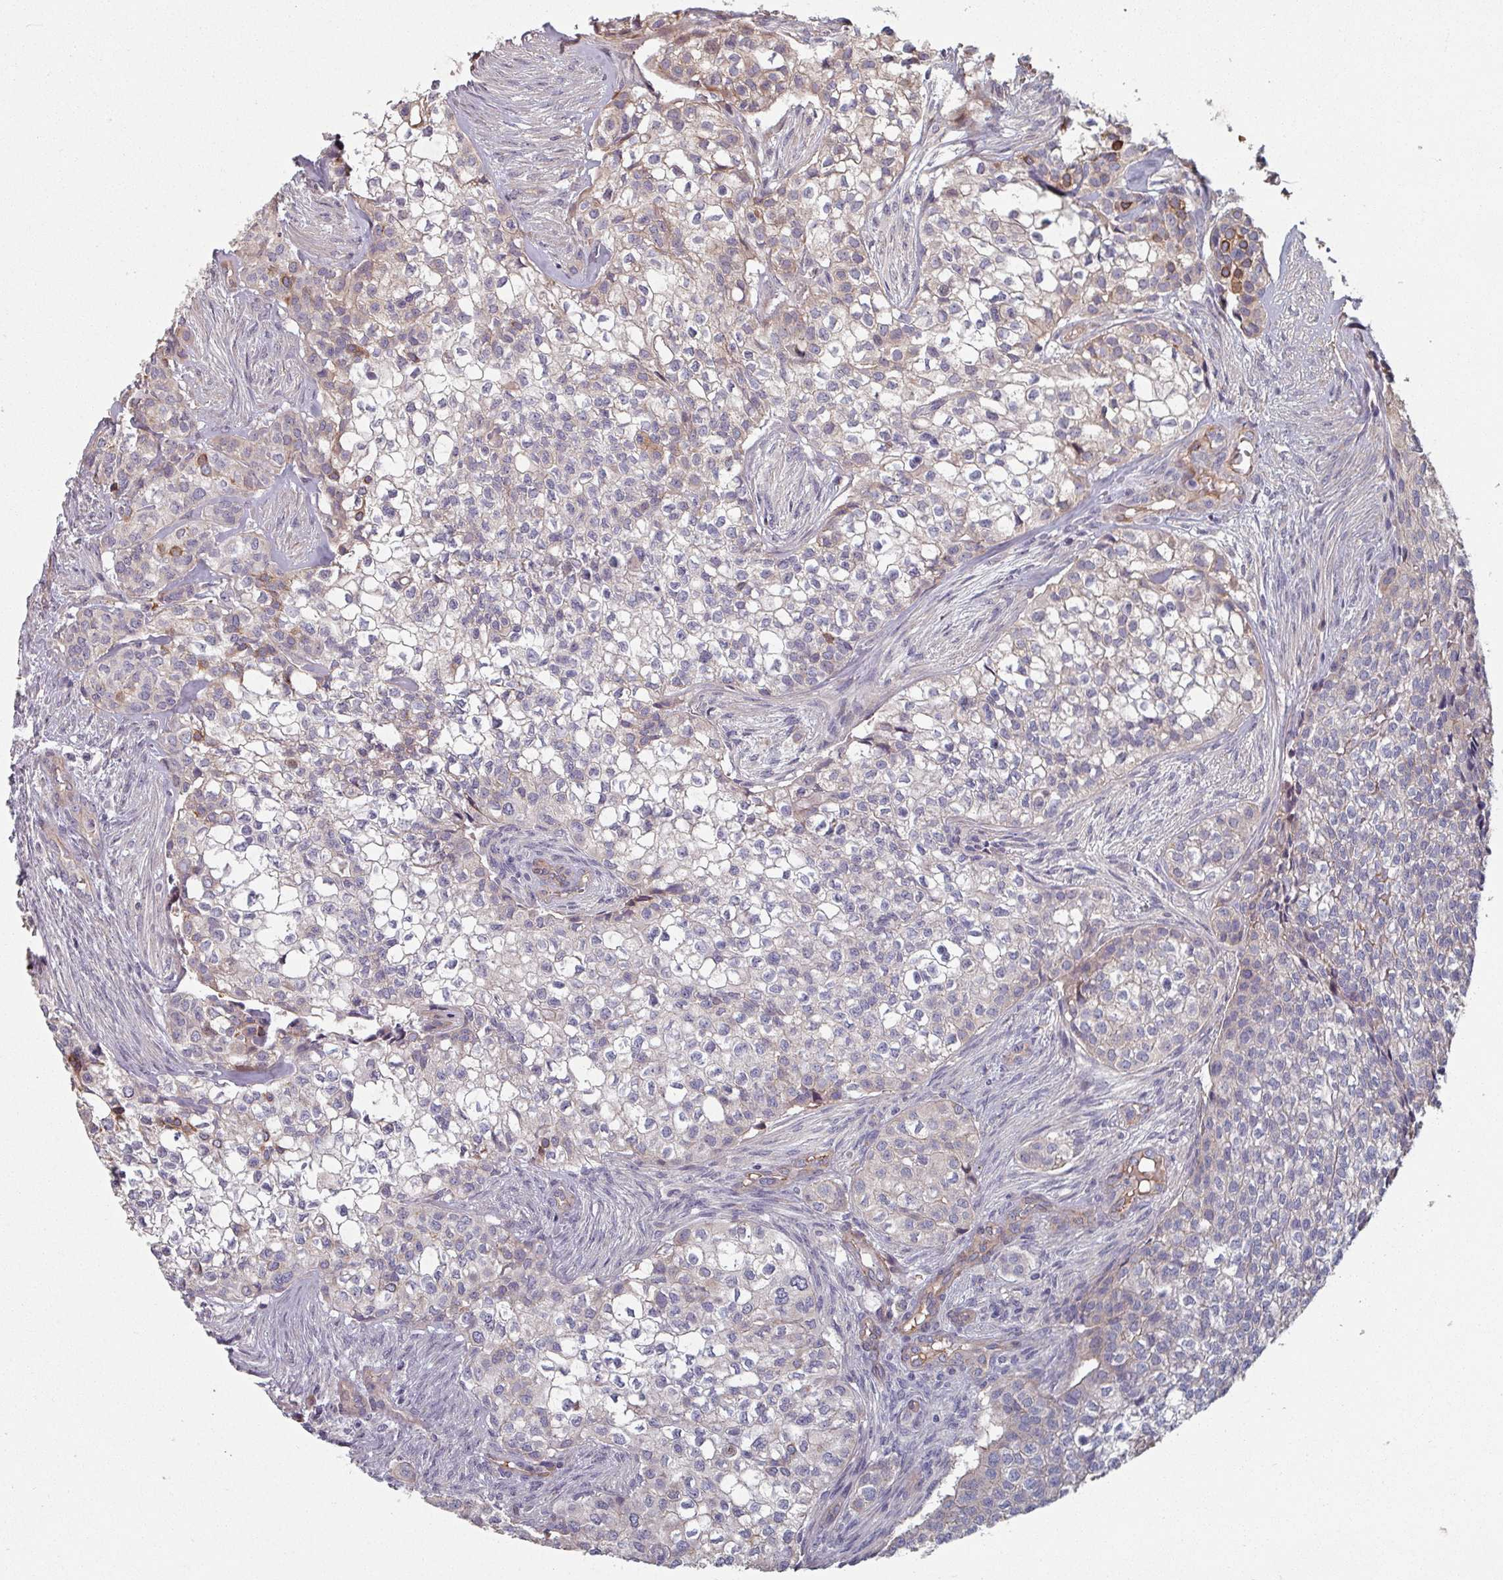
{"staining": {"intensity": "moderate", "quantity": "<25%", "location": "cytoplasmic/membranous"}, "tissue": "head and neck cancer", "cell_type": "Tumor cells", "image_type": "cancer", "snomed": [{"axis": "morphology", "description": "Adenocarcinoma, NOS"}, {"axis": "topography", "description": "Head-Neck"}], "caption": "Brown immunohistochemical staining in human adenocarcinoma (head and neck) displays moderate cytoplasmic/membranous staining in about <25% of tumor cells.", "gene": "C4BPB", "patient": {"sex": "male", "age": 81}}